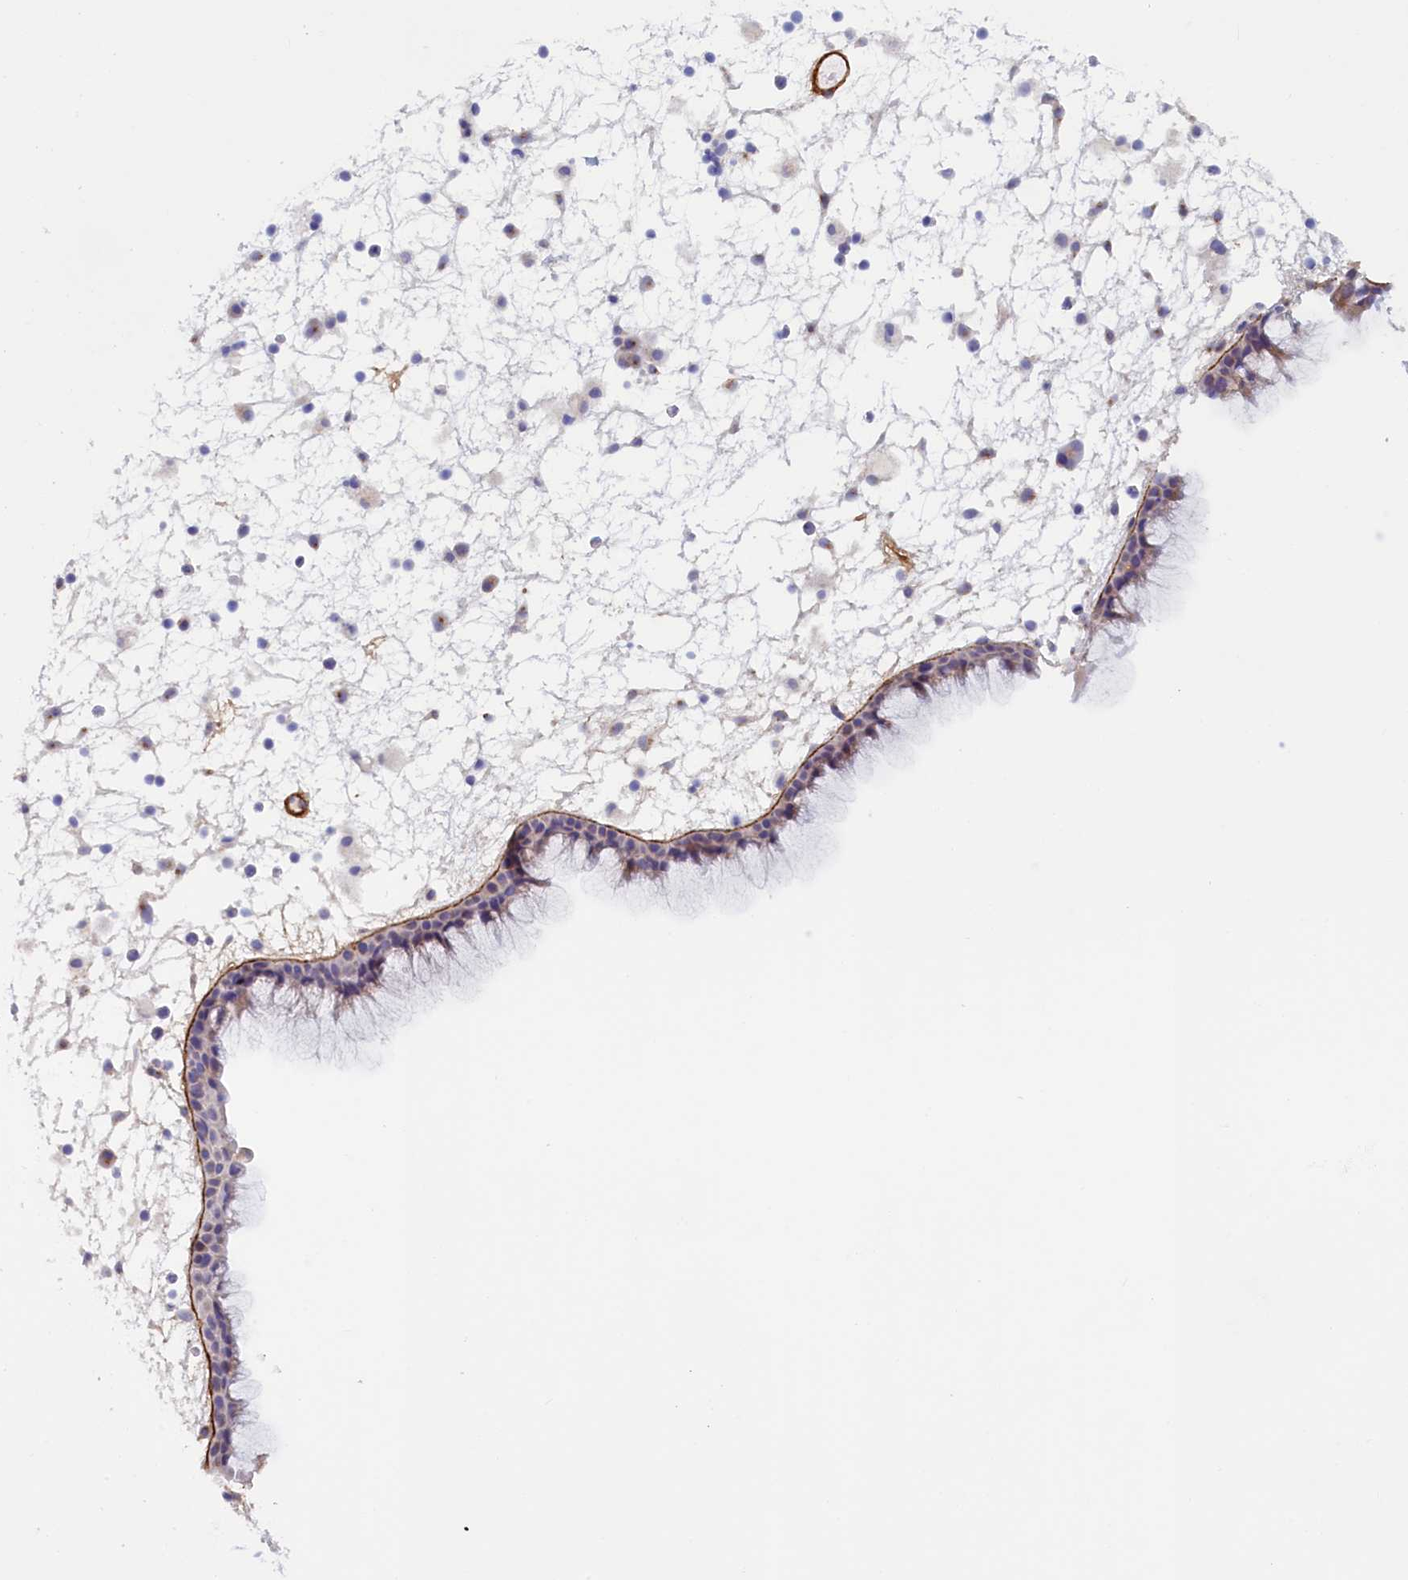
{"staining": {"intensity": "weak", "quantity": "<25%", "location": "cytoplasmic/membranous"}, "tissue": "nasopharynx", "cell_type": "Respiratory epithelial cells", "image_type": "normal", "snomed": [{"axis": "morphology", "description": "Normal tissue, NOS"}, {"axis": "morphology", "description": "Inflammation, NOS"}, {"axis": "morphology", "description": "Malignant melanoma, Metastatic site"}, {"axis": "topography", "description": "Nasopharynx"}], "caption": "Immunohistochemistry (IHC) of unremarkable nasopharynx displays no positivity in respiratory epithelial cells. The staining was performed using DAB (3,3'-diaminobenzidine) to visualize the protein expression in brown, while the nuclei were stained in blue with hematoxylin (Magnification: 20x).", "gene": "LOXL1", "patient": {"sex": "male", "age": 70}}